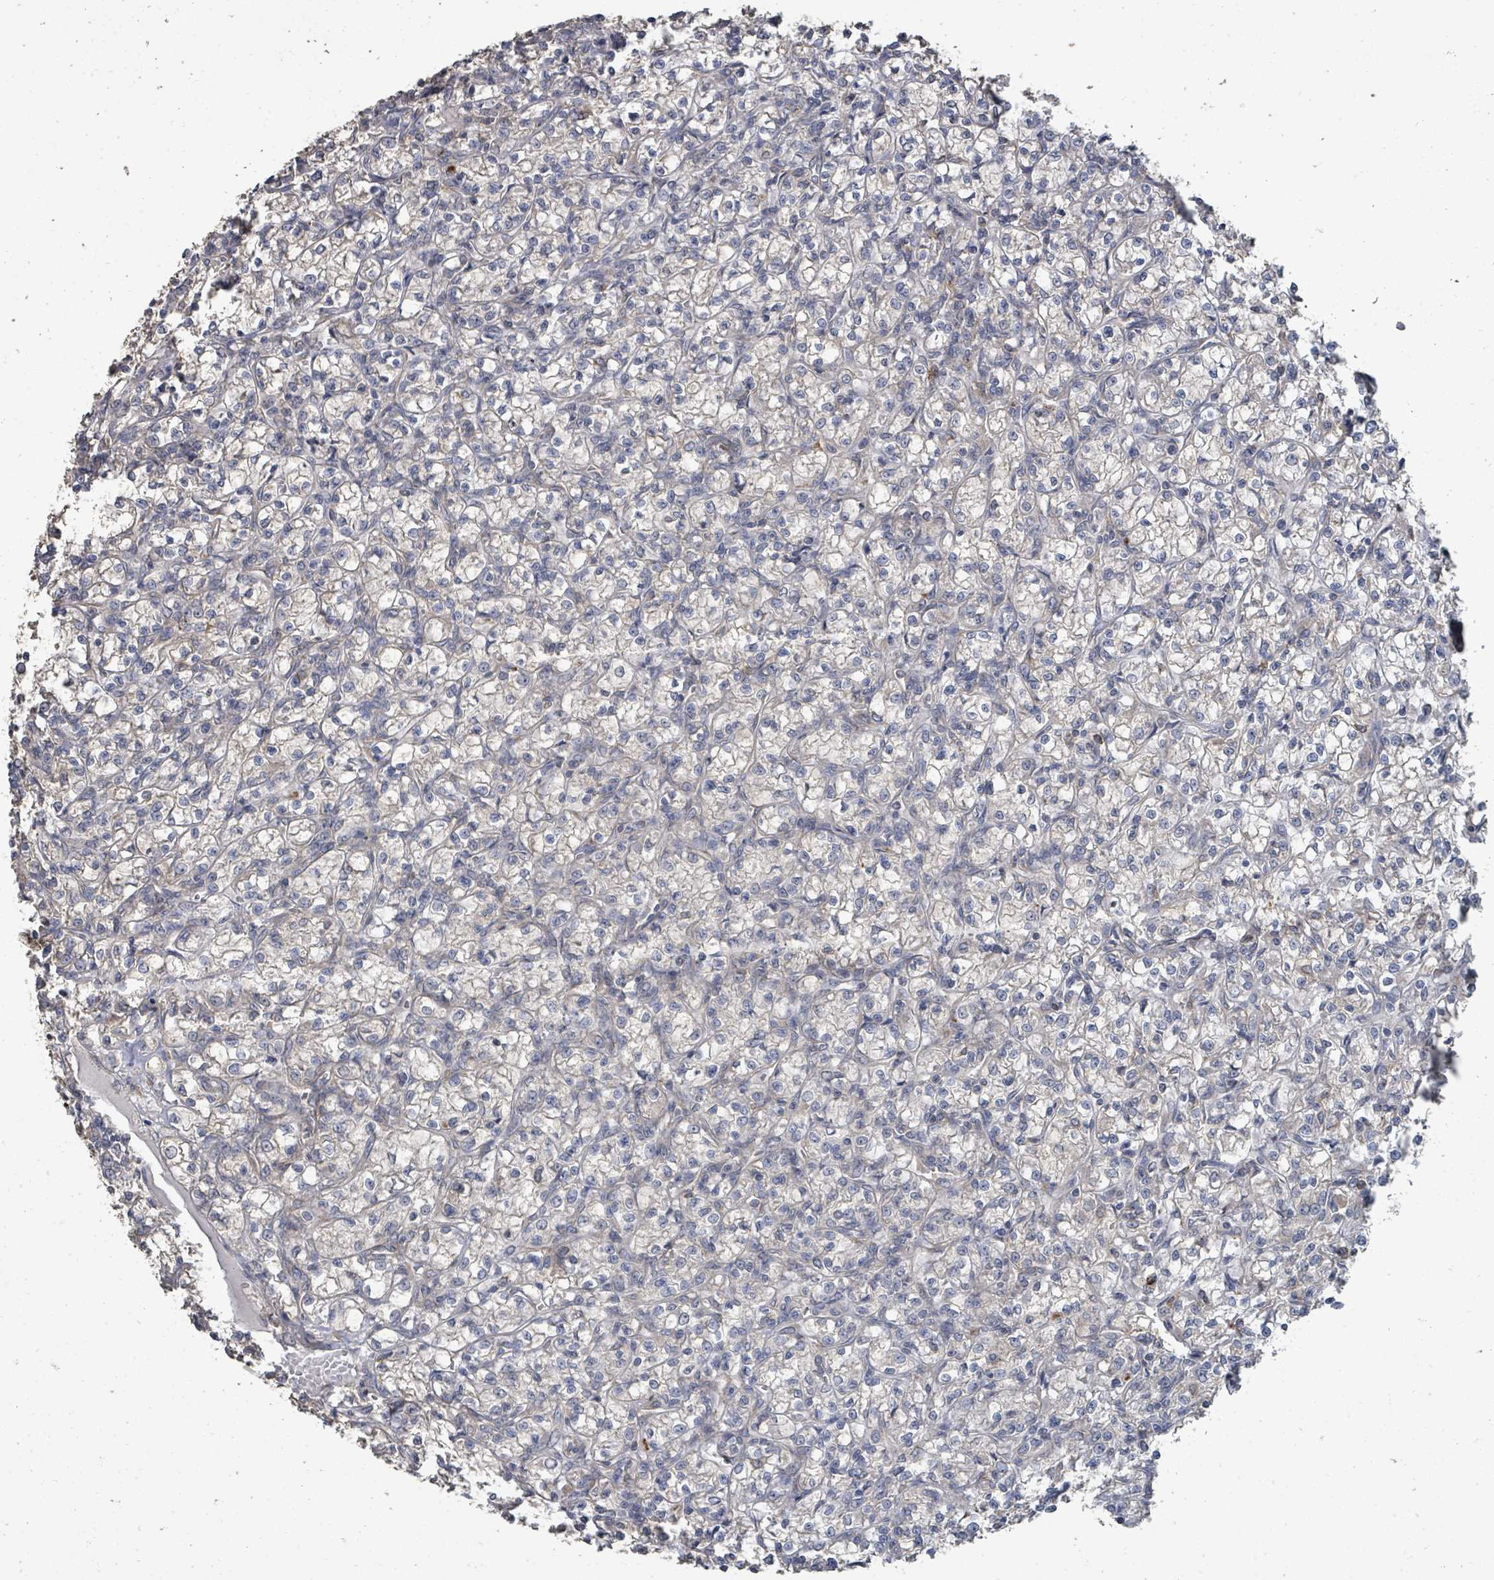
{"staining": {"intensity": "weak", "quantity": "<25%", "location": "cytoplasmic/membranous"}, "tissue": "renal cancer", "cell_type": "Tumor cells", "image_type": "cancer", "snomed": [{"axis": "morphology", "description": "Adenocarcinoma, NOS"}, {"axis": "topography", "description": "Kidney"}], "caption": "A high-resolution histopathology image shows IHC staining of adenocarcinoma (renal), which exhibits no significant staining in tumor cells.", "gene": "SLC9A7", "patient": {"sex": "female", "age": 59}}